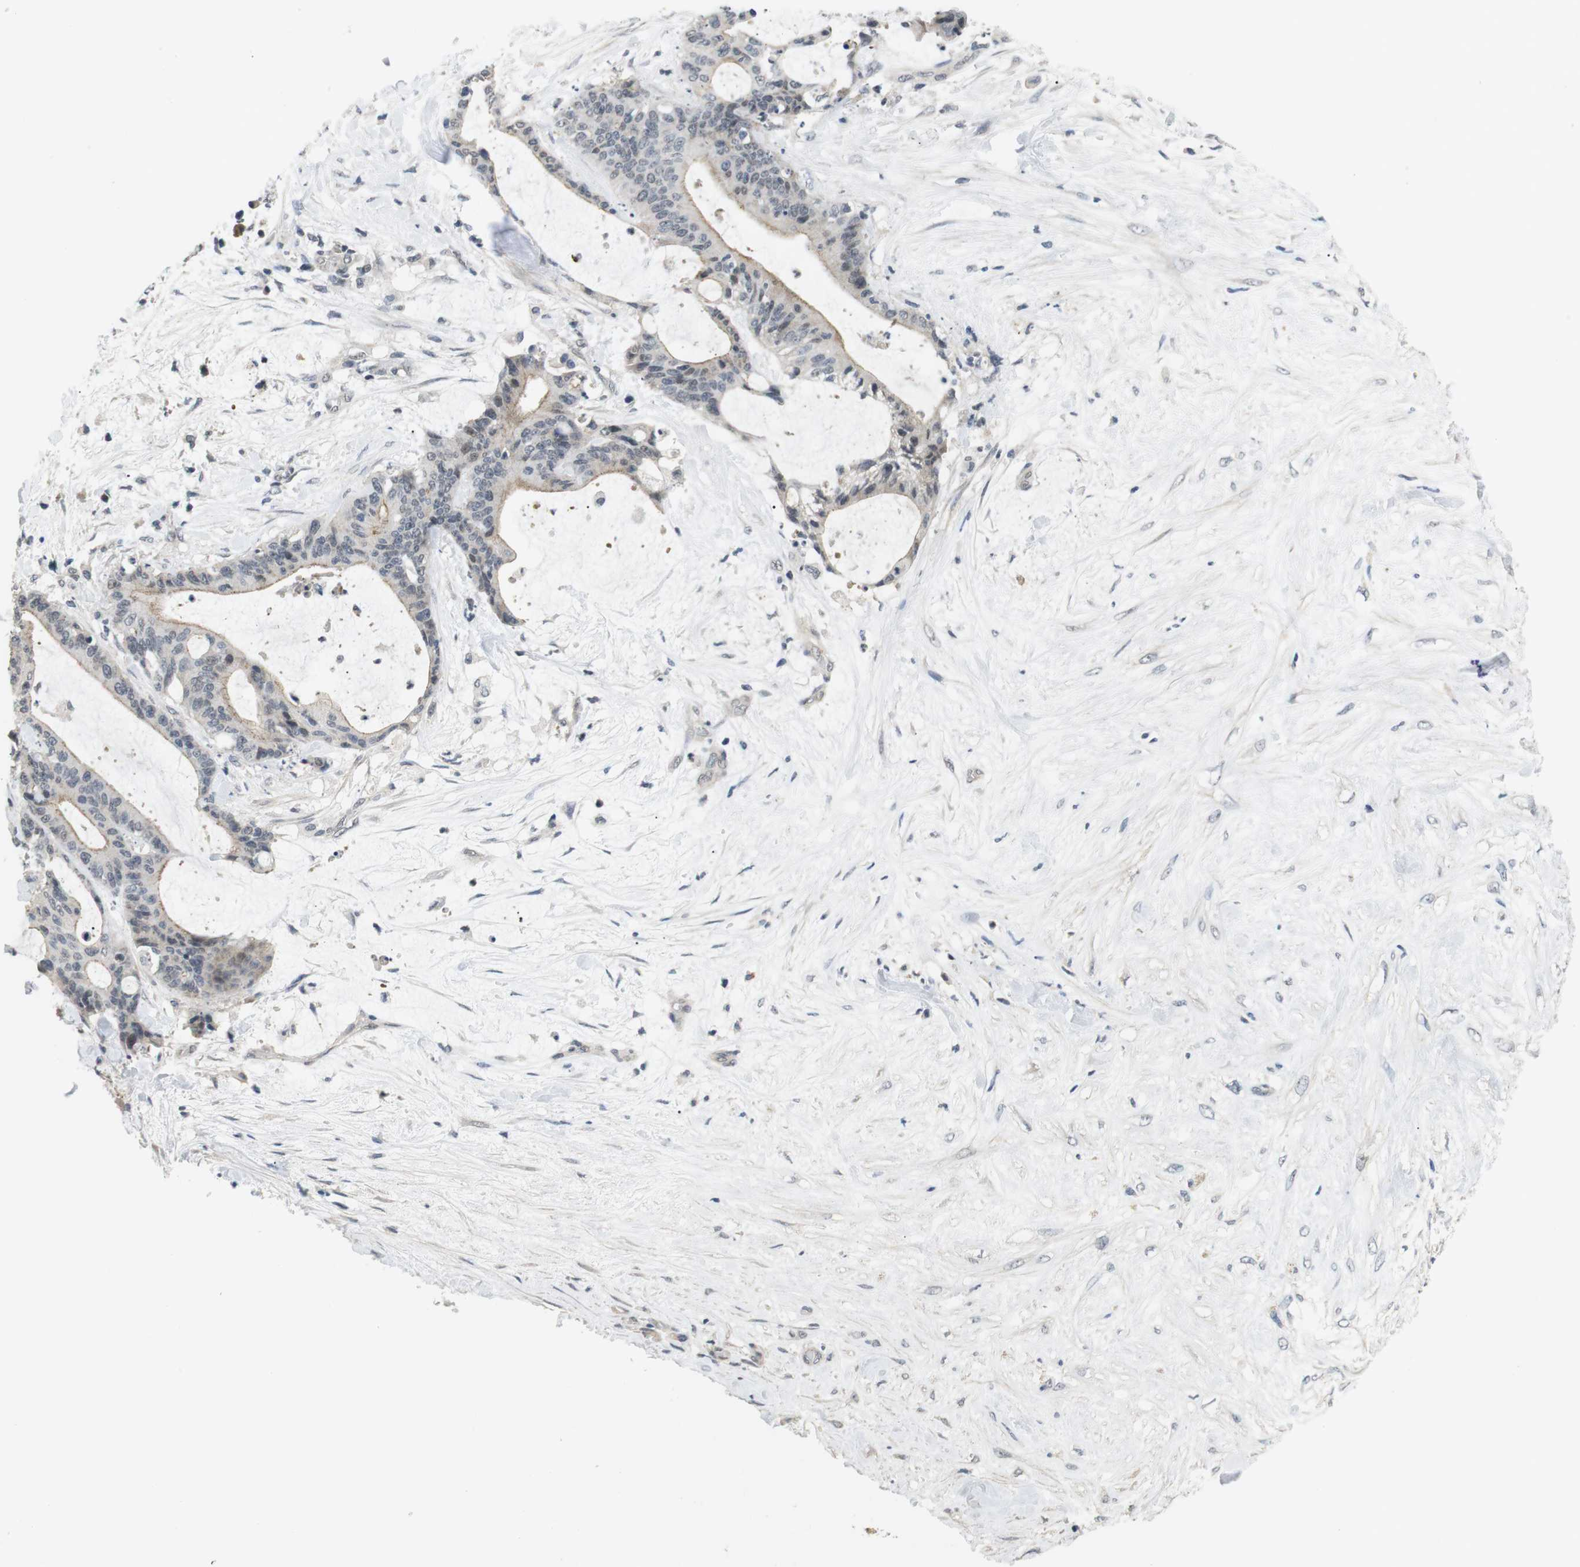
{"staining": {"intensity": "weak", "quantity": "25%-75%", "location": "cytoplasmic/membranous"}, "tissue": "liver cancer", "cell_type": "Tumor cells", "image_type": "cancer", "snomed": [{"axis": "morphology", "description": "Cholangiocarcinoma"}, {"axis": "topography", "description": "Liver"}], "caption": "Cholangiocarcinoma (liver) tissue shows weak cytoplasmic/membranous expression in about 25%-75% of tumor cells, visualized by immunohistochemistry.", "gene": "NECTIN1", "patient": {"sex": "female", "age": 73}}